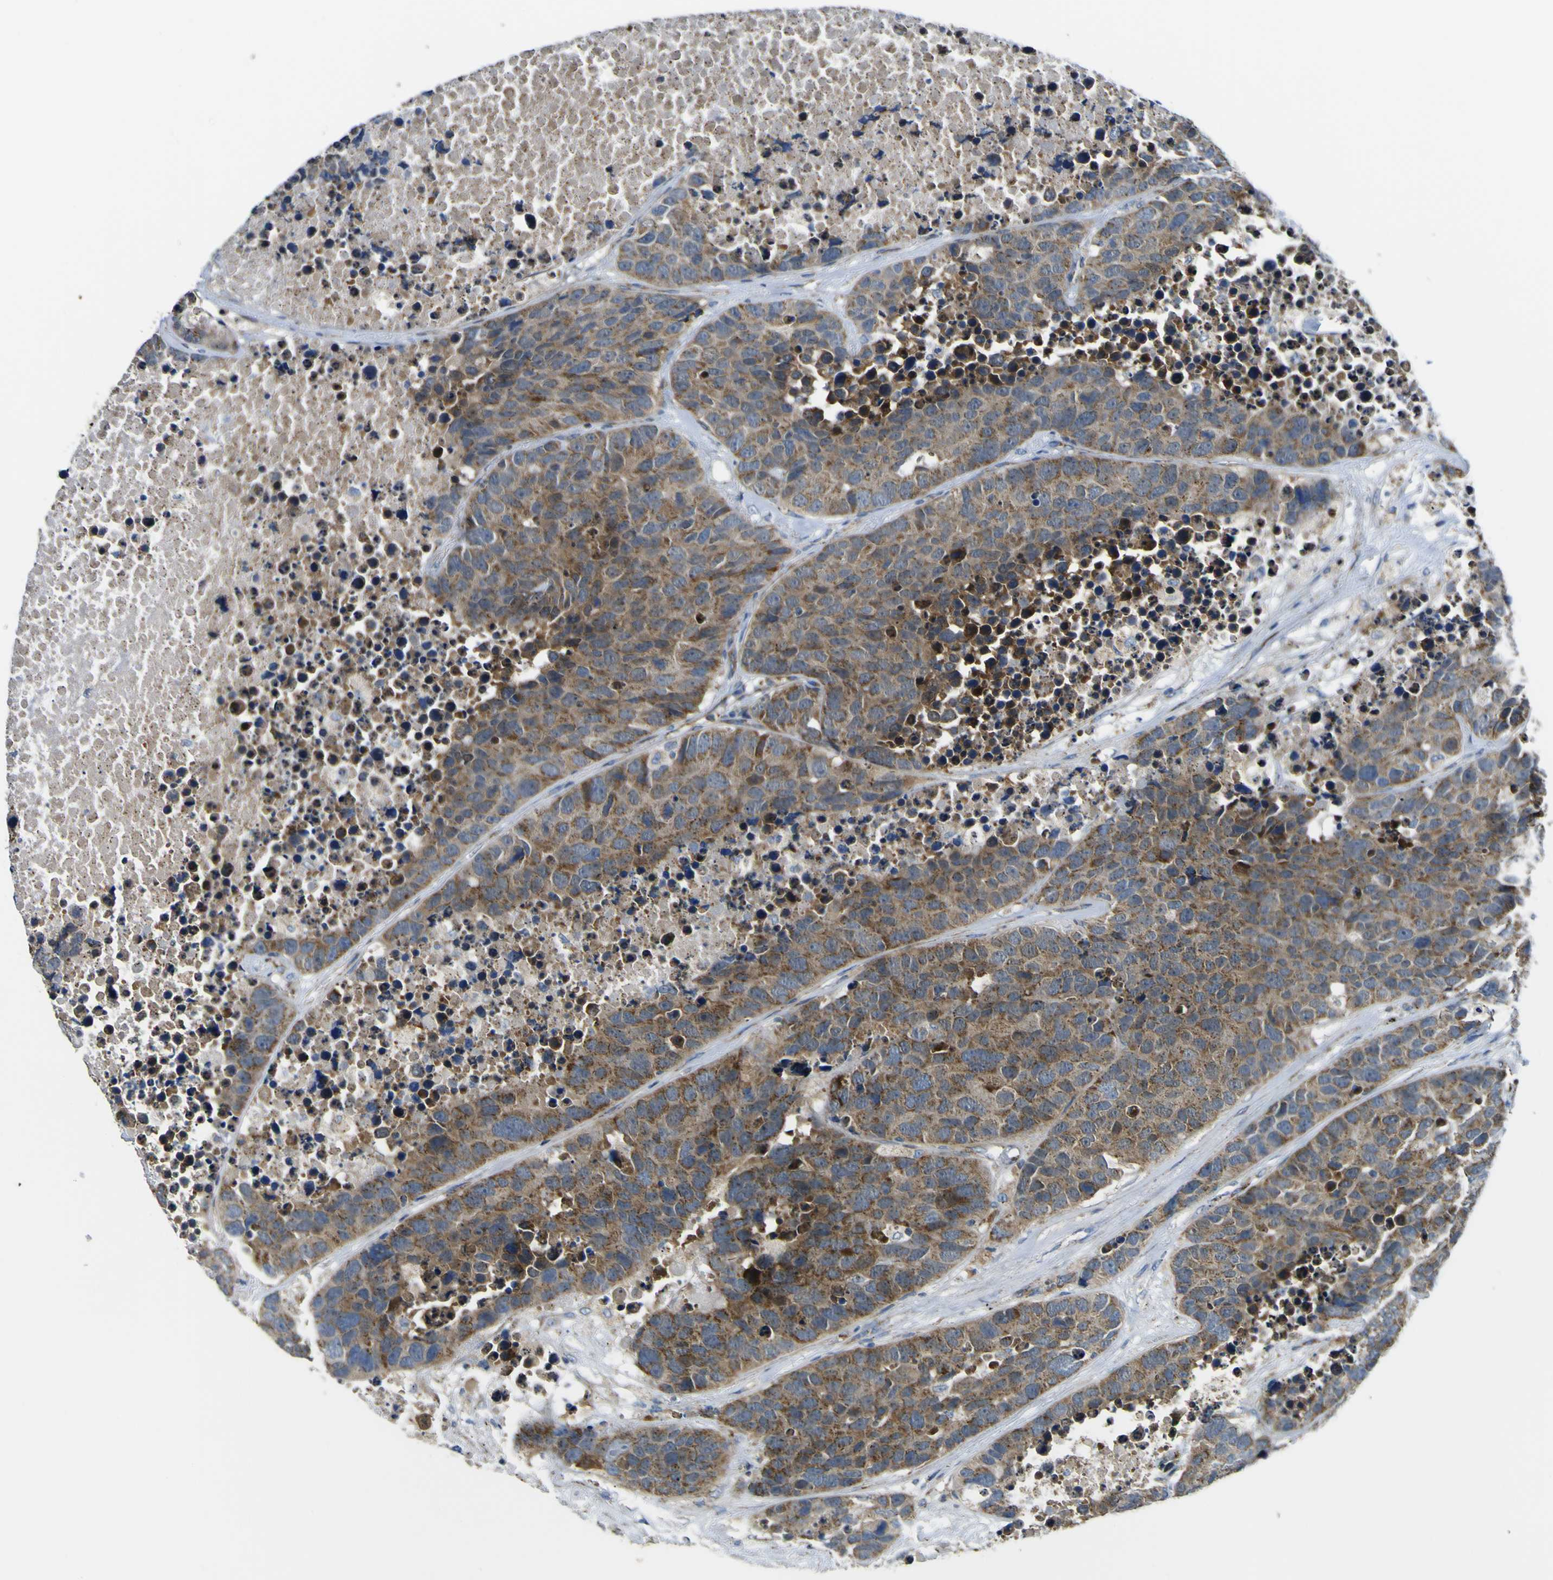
{"staining": {"intensity": "moderate", "quantity": ">75%", "location": "cytoplasmic/membranous"}, "tissue": "carcinoid", "cell_type": "Tumor cells", "image_type": "cancer", "snomed": [{"axis": "morphology", "description": "Carcinoid, malignant, NOS"}, {"axis": "topography", "description": "Lung"}], "caption": "This histopathology image reveals IHC staining of human carcinoid, with medium moderate cytoplasmic/membranous staining in approximately >75% of tumor cells.", "gene": "ALDH18A1", "patient": {"sex": "male", "age": 60}}